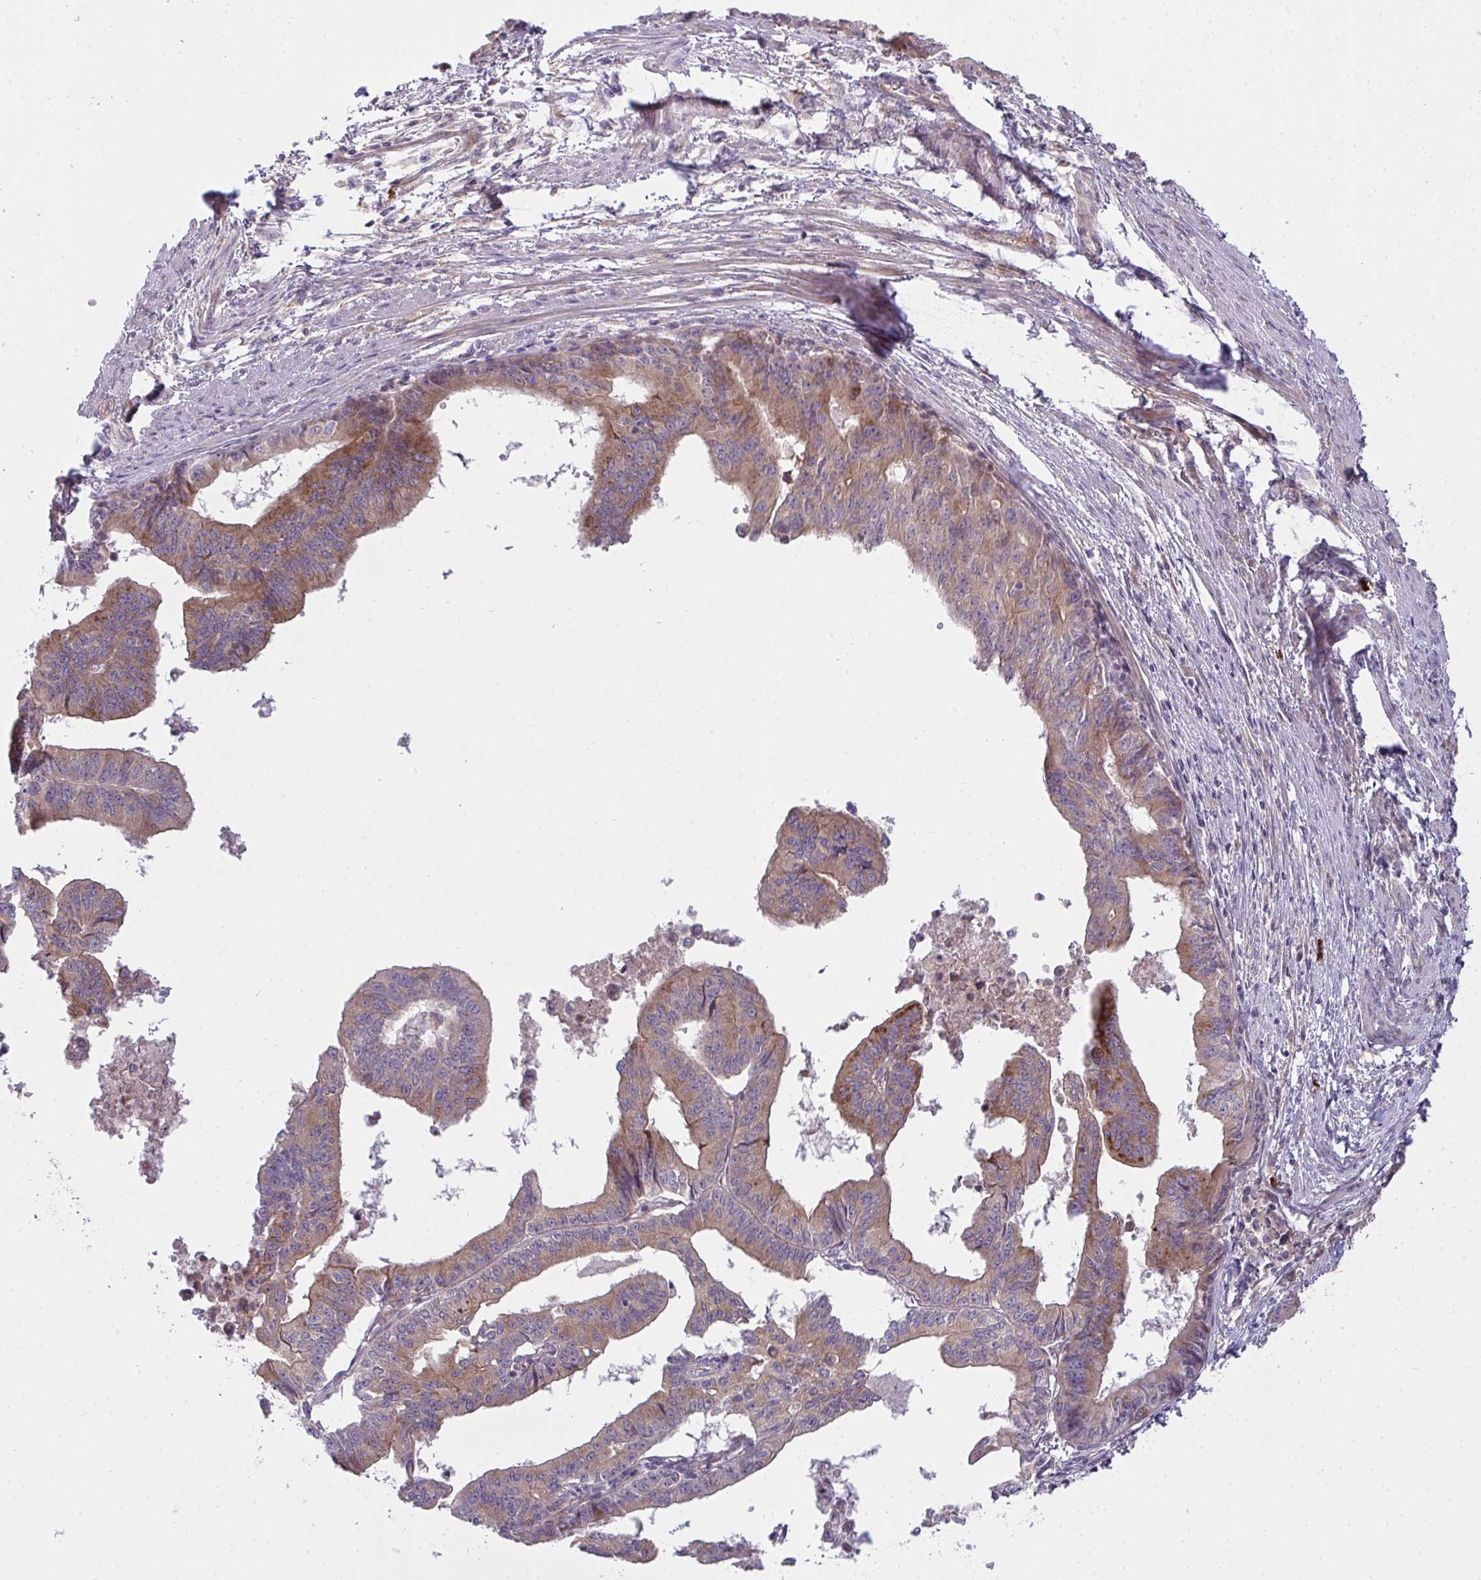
{"staining": {"intensity": "moderate", "quantity": ">75%", "location": "cytoplasmic/membranous"}, "tissue": "endometrial cancer", "cell_type": "Tumor cells", "image_type": "cancer", "snomed": [{"axis": "morphology", "description": "Adenocarcinoma, NOS"}, {"axis": "topography", "description": "Endometrium"}], "caption": "A brown stain labels moderate cytoplasmic/membranous staining of a protein in endometrial adenocarcinoma tumor cells.", "gene": "SH2D1B", "patient": {"sex": "female", "age": 65}}